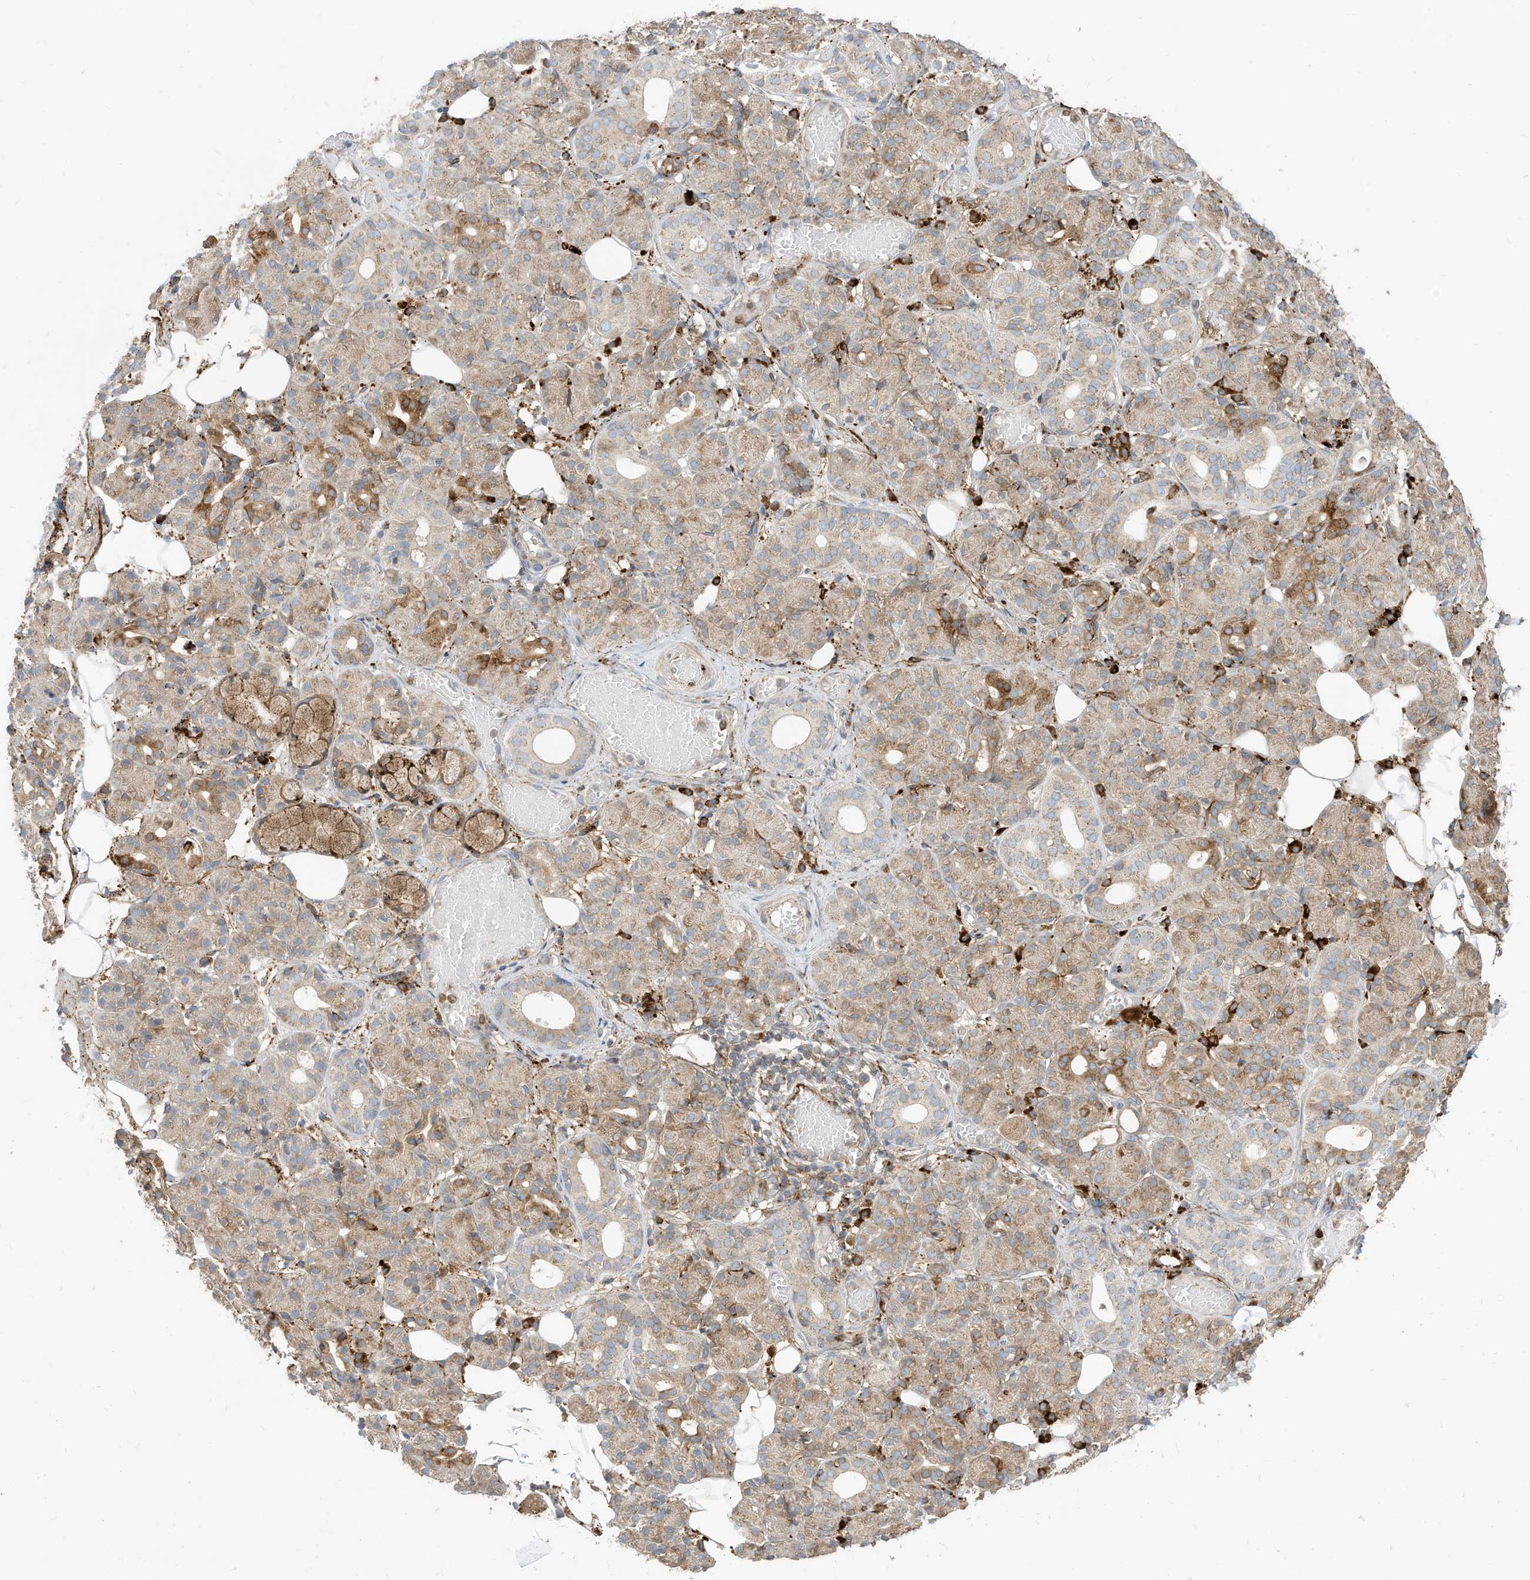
{"staining": {"intensity": "moderate", "quantity": "25%-75%", "location": "cytoplasmic/membranous"}, "tissue": "salivary gland", "cell_type": "Glandular cells", "image_type": "normal", "snomed": [{"axis": "morphology", "description": "Normal tissue, NOS"}, {"axis": "topography", "description": "Salivary gland"}], "caption": "The immunohistochemical stain labels moderate cytoplasmic/membranous positivity in glandular cells of normal salivary gland. (brown staining indicates protein expression, while blue staining denotes nuclei).", "gene": "TRNAU1AP", "patient": {"sex": "male", "age": 63}}